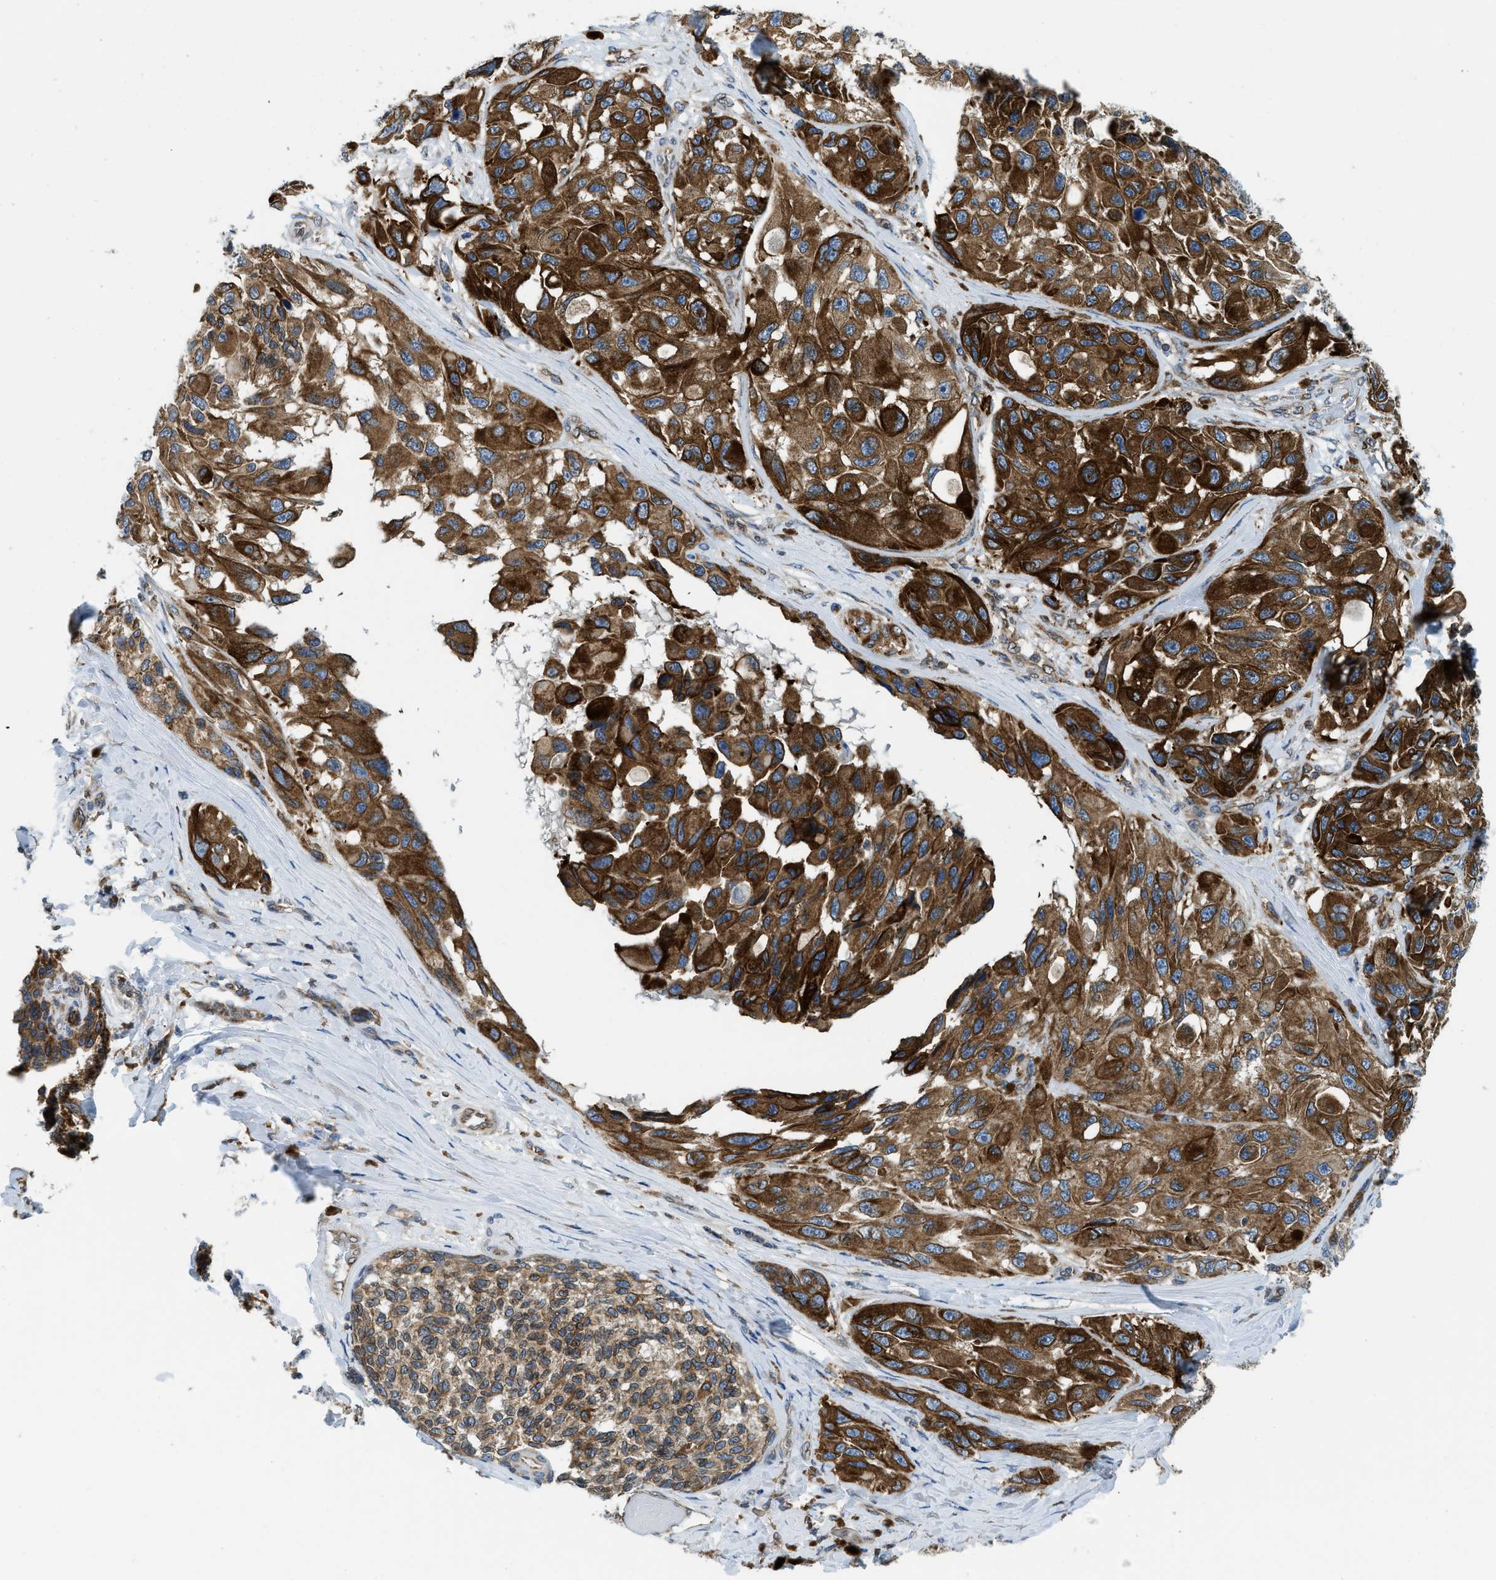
{"staining": {"intensity": "strong", "quantity": ">75%", "location": "cytoplasmic/membranous"}, "tissue": "melanoma", "cell_type": "Tumor cells", "image_type": "cancer", "snomed": [{"axis": "morphology", "description": "Malignant melanoma, NOS"}, {"axis": "topography", "description": "Skin"}], "caption": "The image shows a brown stain indicating the presence of a protein in the cytoplasmic/membranous of tumor cells in malignant melanoma. Using DAB (brown) and hematoxylin (blue) stains, captured at high magnification using brightfield microscopy.", "gene": "BCAP31", "patient": {"sex": "female", "age": 73}}